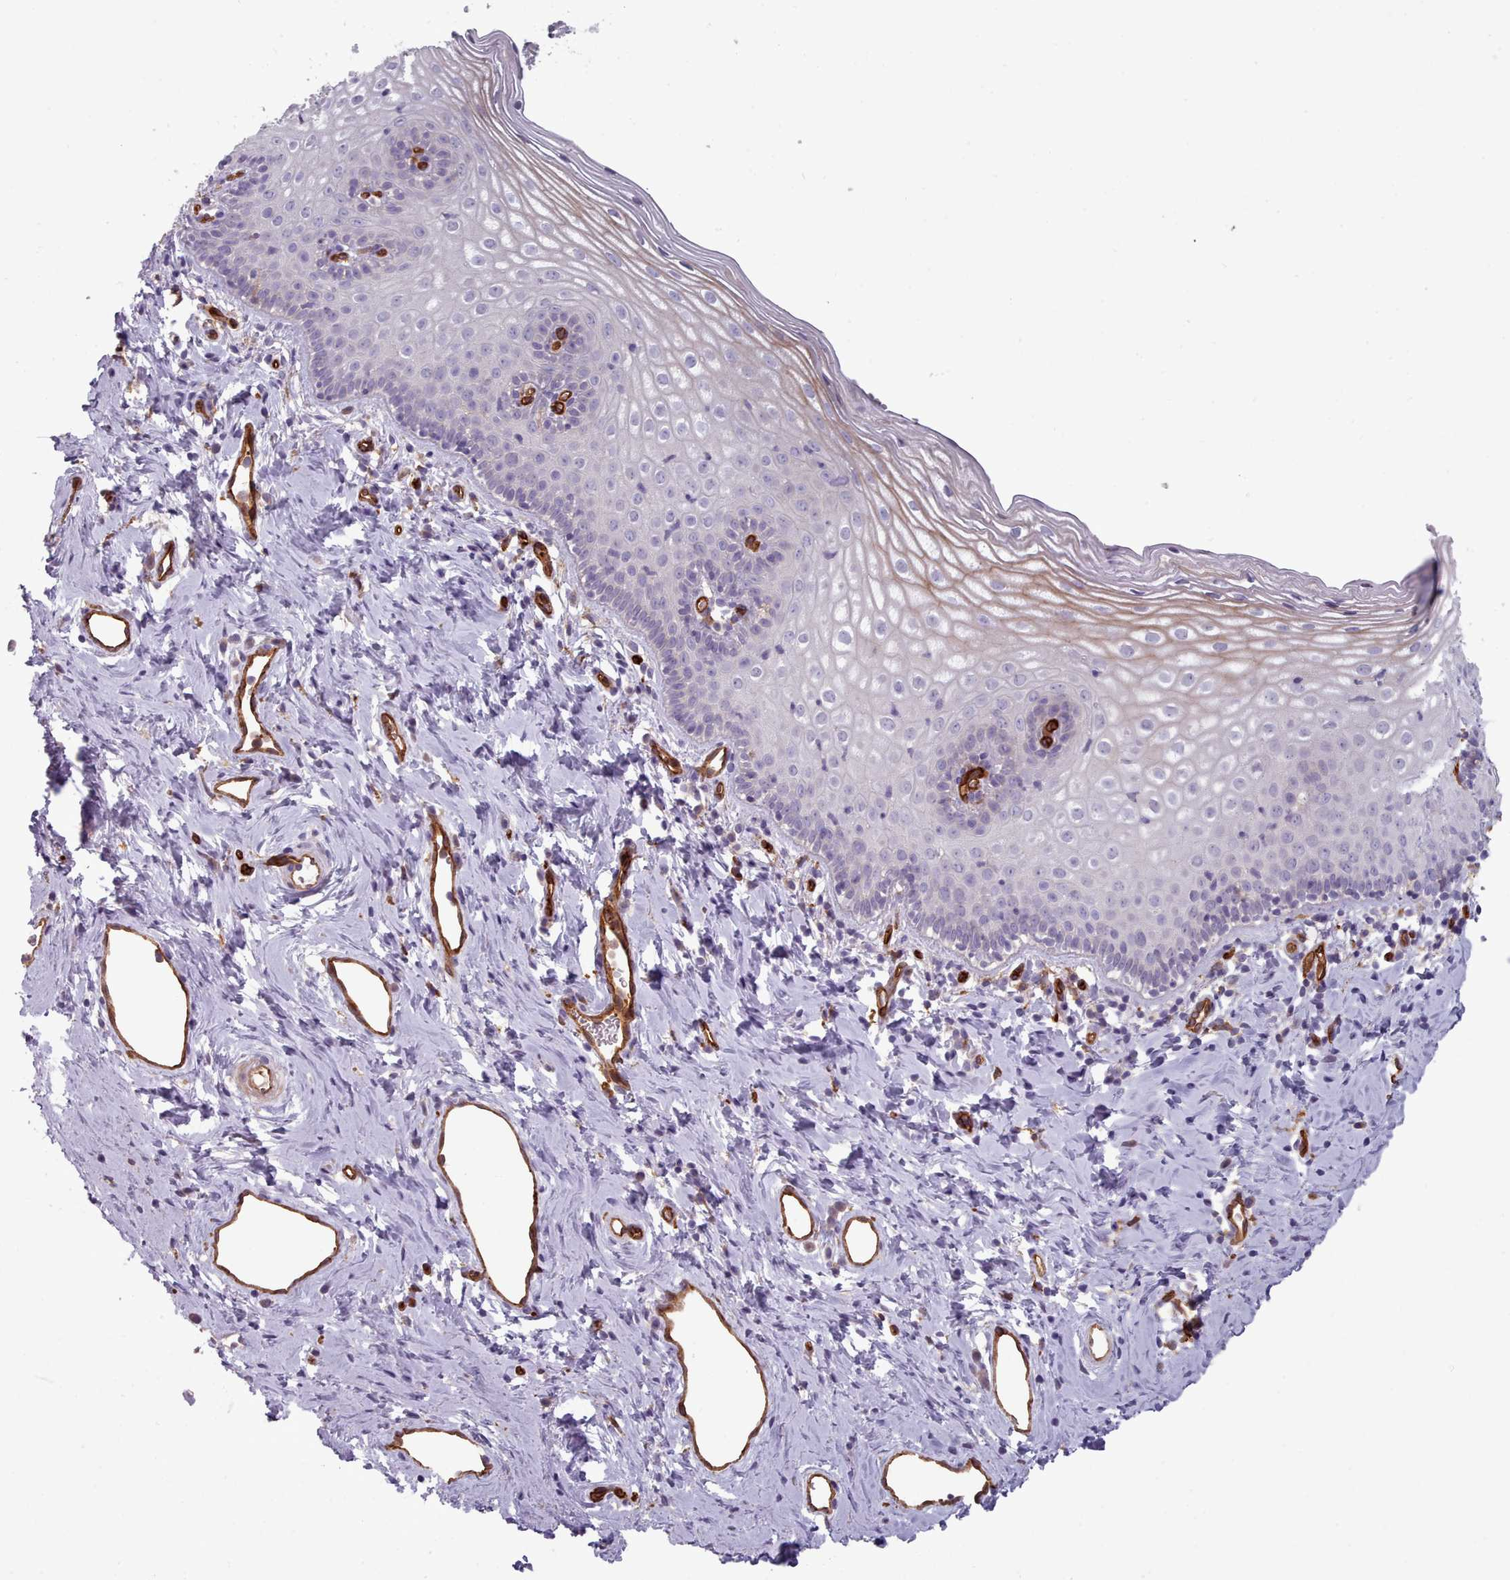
{"staining": {"intensity": "moderate", "quantity": ">75%", "location": "cytoplasmic/membranous"}, "tissue": "cervix", "cell_type": "Glandular cells", "image_type": "normal", "snomed": [{"axis": "morphology", "description": "Normal tissue, NOS"}, {"axis": "topography", "description": "Cervix"}], "caption": "Immunohistochemistry (IHC) (DAB) staining of benign cervix reveals moderate cytoplasmic/membranous protein expression in approximately >75% of glandular cells.", "gene": "CD300LF", "patient": {"sex": "female", "age": 44}}